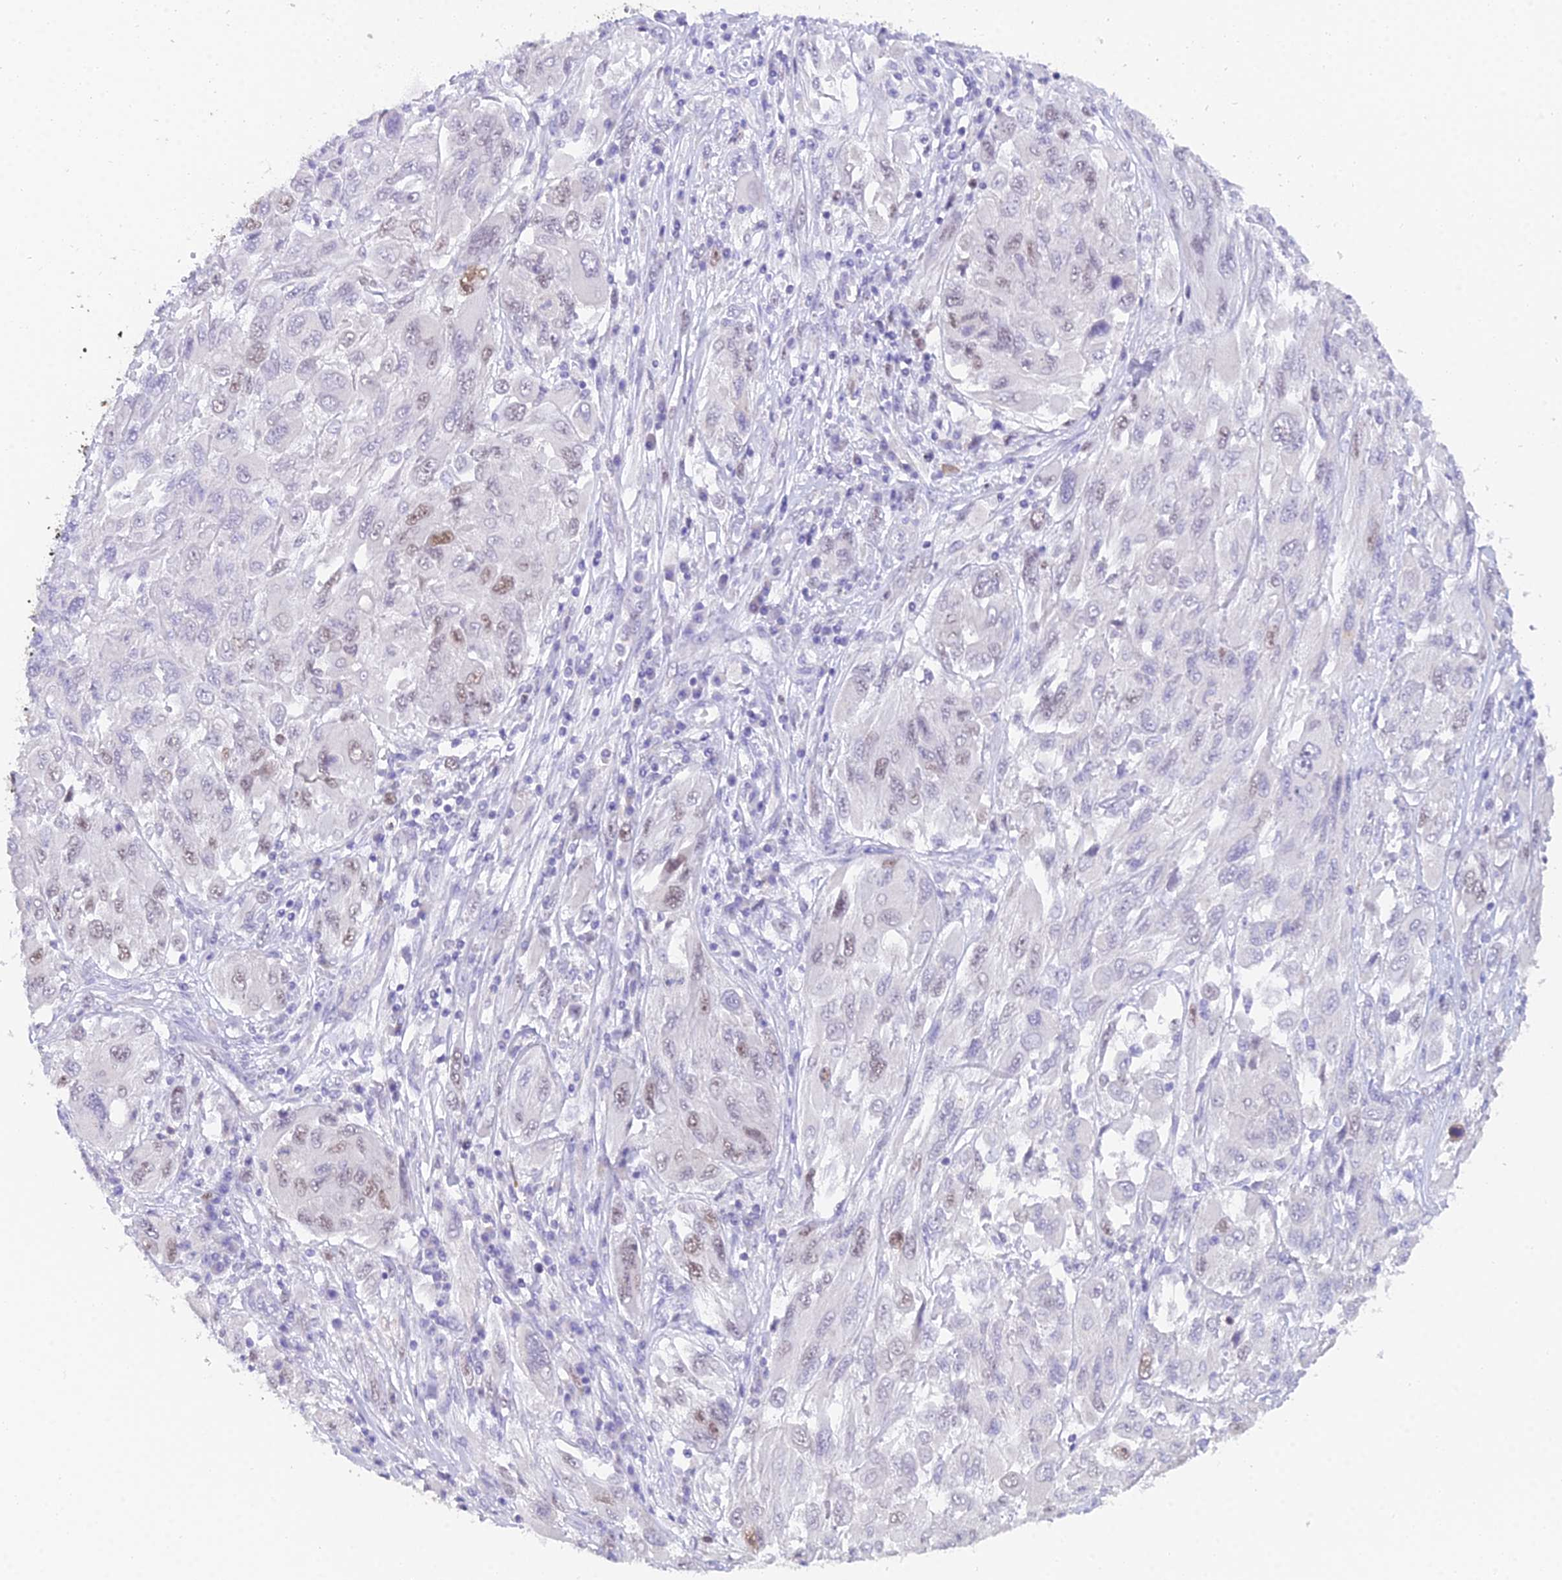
{"staining": {"intensity": "weak", "quantity": "<25%", "location": "nuclear"}, "tissue": "melanoma", "cell_type": "Tumor cells", "image_type": "cancer", "snomed": [{"axis": "morphology", "description": "Malignant melanoma, NOS"}, {"axis": "topography", "description": "Skin"}], "caption": "Immunohistochemical staining of human malignant melanoma shows no significant positivity in tumor cells. The staining is performed using DAB (3,3'-diaminobenzidine) brown chromogen with nuclei counter-stained in using hematoxylin.", "gene": "MCM2", "patient": {"sex": "female", "age": 91}}